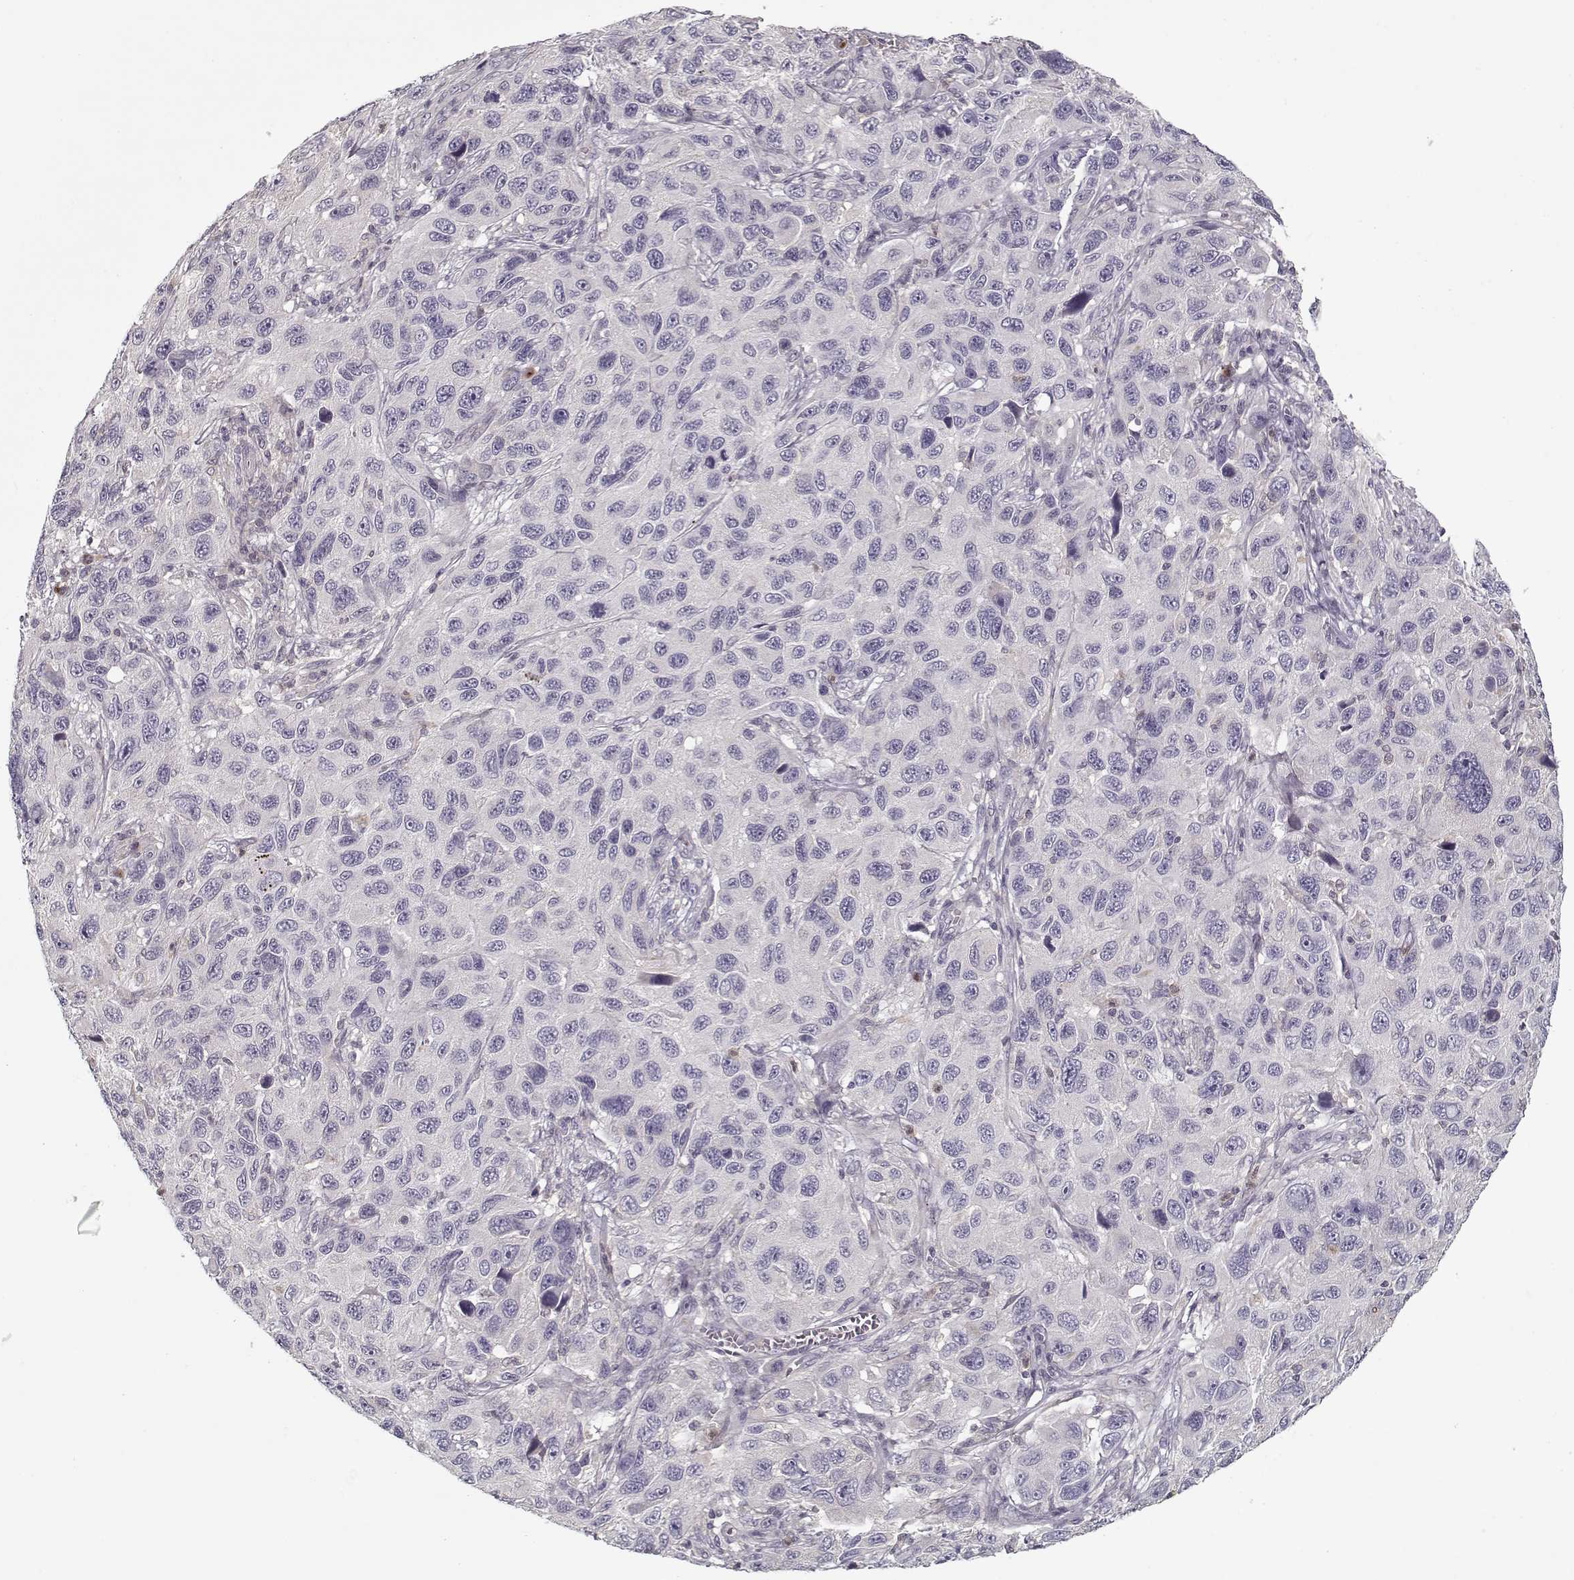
{"staining": {"intensity": "negative", "quantity": "none", "location": "none"}, "tissue": "melanoma", "cell_type": "Tumor cells", "image_type": "cancer", "snomed": [{"axis": "morphology", "description": "Malignant melanoma, NOS"}, {"axis": "topography", "description": "Skin"}], "caption": "Immunohistochemical staining of human melanoma exhibits no significant staining in tumor cells.", "gene": "UNC13D", "patient": {"sex": "male", "age": 53}}